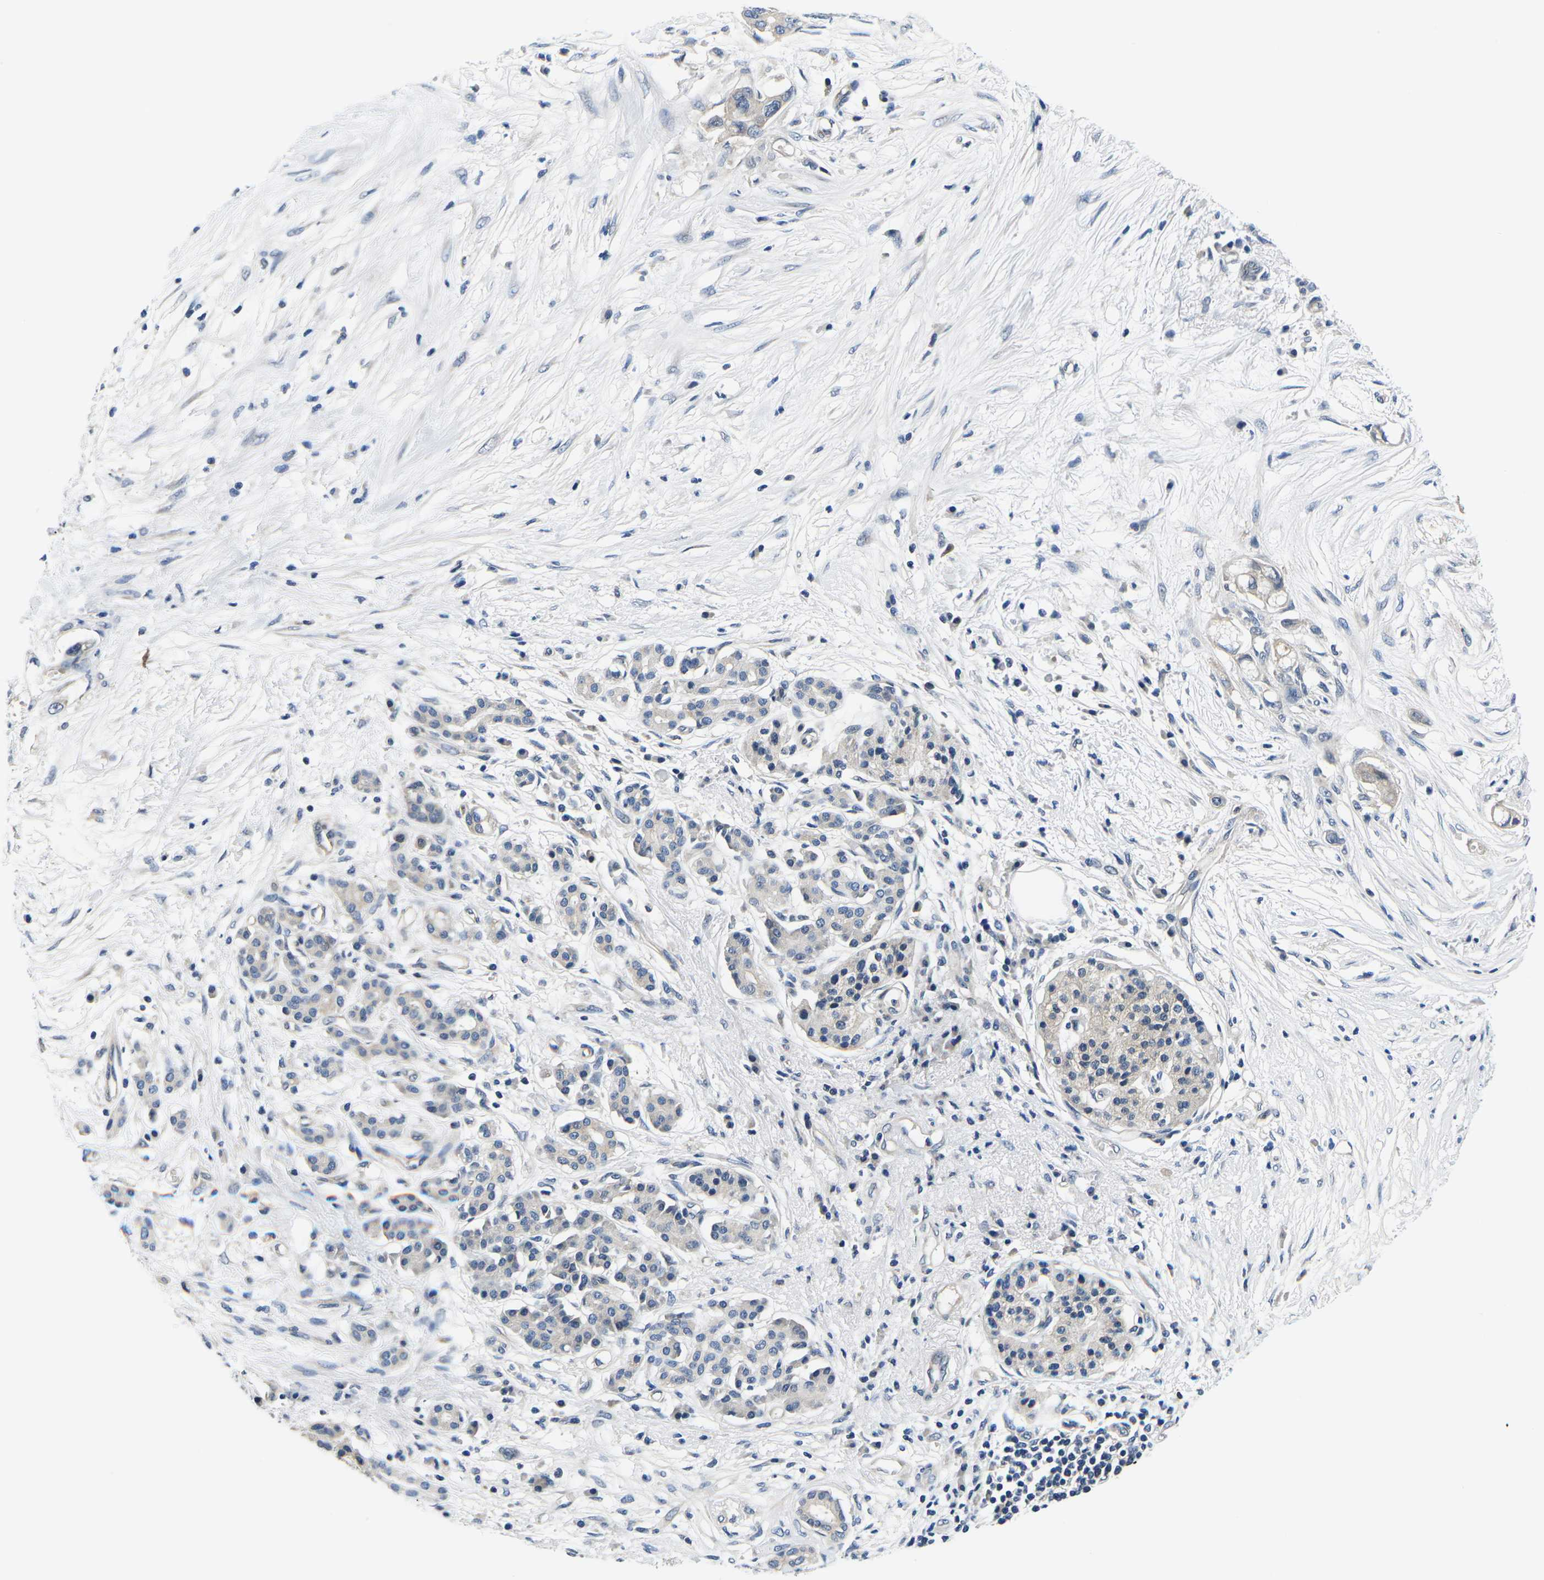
{"staining": {"intensity": "weak", "quantity": ">75%", "location": "cytoplasmic/membranous"}, "tissue": "pancreatic cancer", "cell_type": "Tumor cells", "image_type": "cancer", "snomed": [{"axis": "morphology", "description": "Adenocarcinoma, NOS"}, {"axis": "topography", "description": "Pancreas"}], "caption": "Immunohistochemistry histopathology image of neoplastic tissue: human pancreatic cancer (adenocarcinoma) stained using IHC demonstrates low levels of weak protein expression localized specifically in the cytoplasmic/membranous of tumor cells, appearing as a cytoplasmic/membranous brown color.", "gene": "GSK3B", "patient": {"sex": "male", "age": 77}}